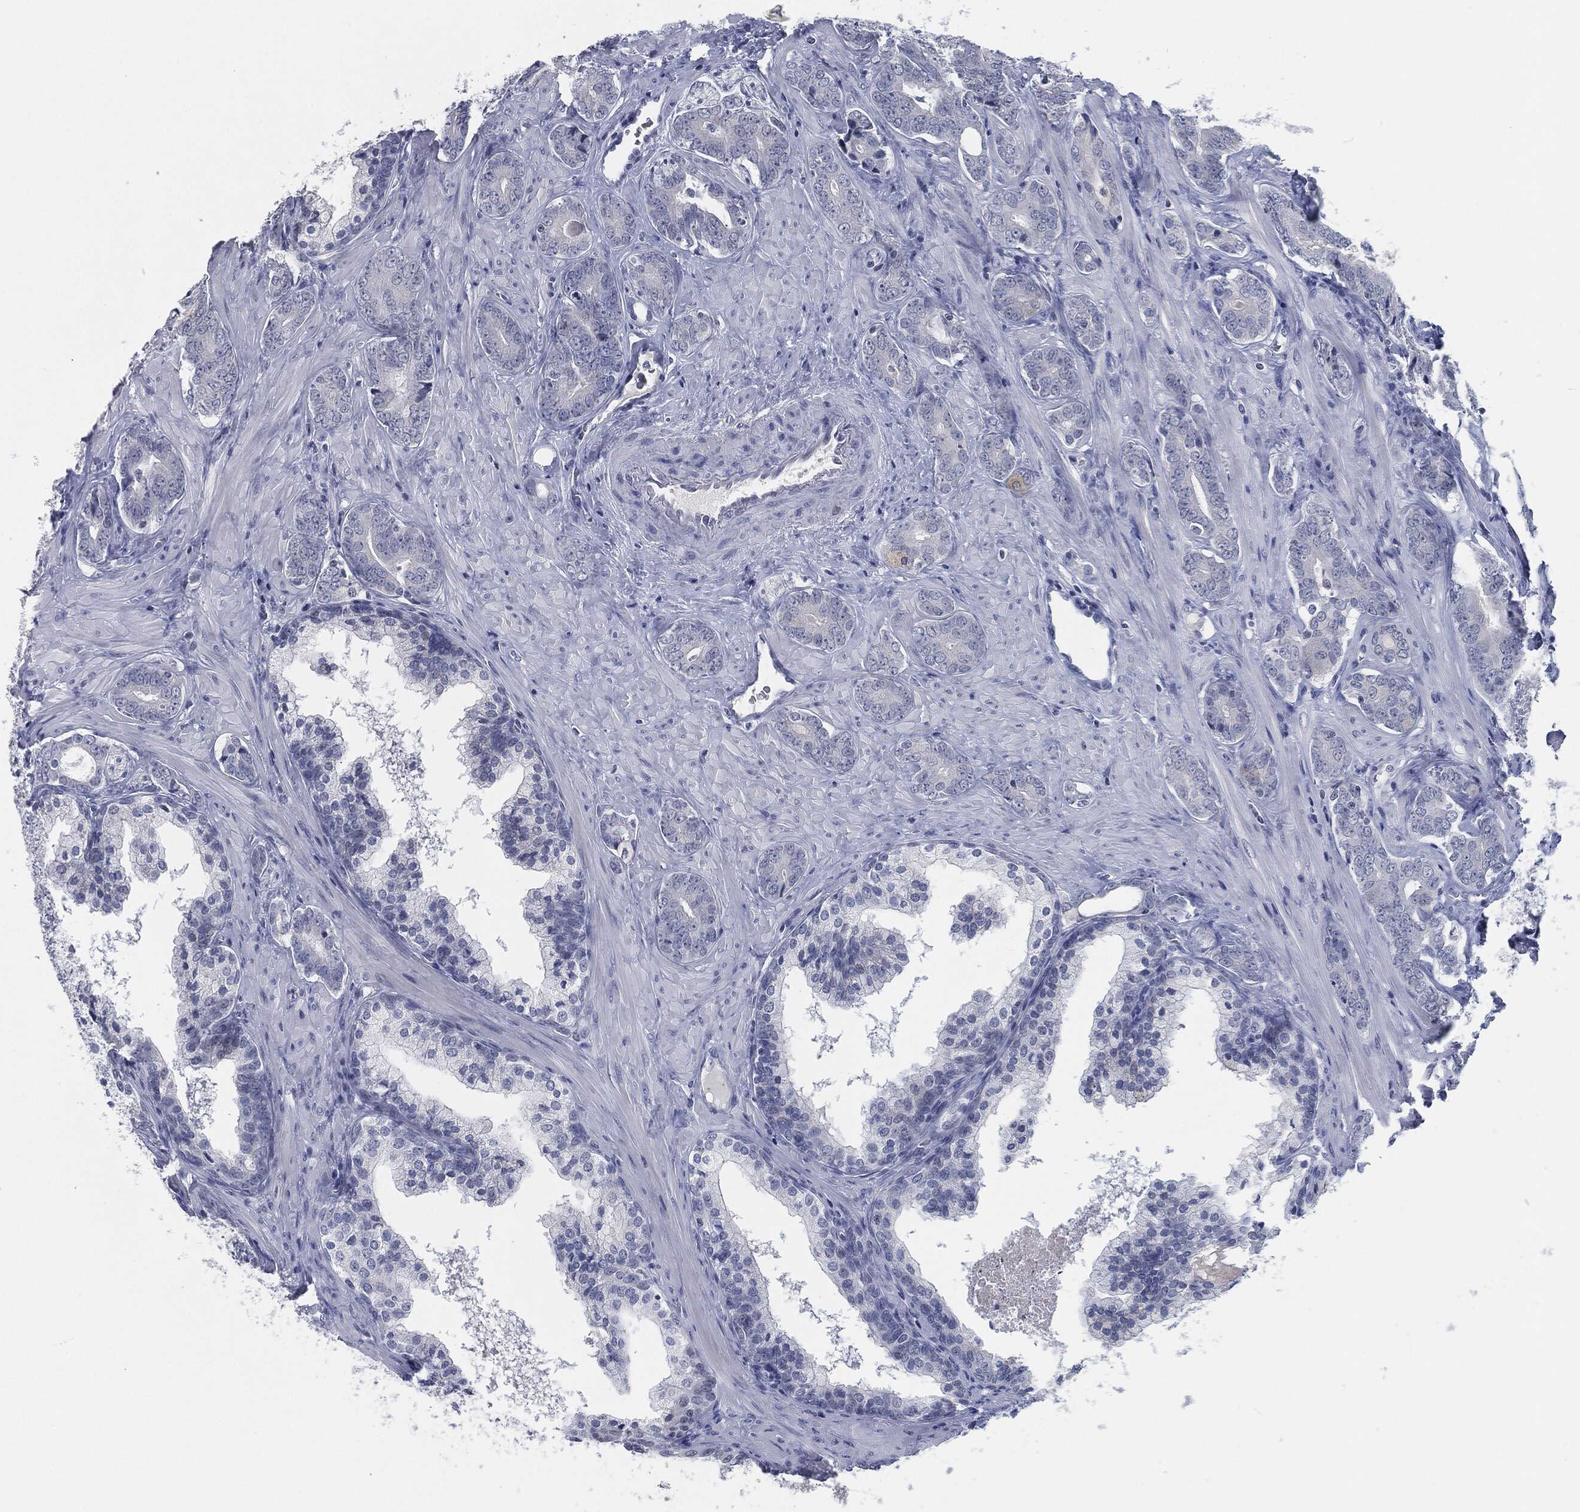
{"staining": {"intensity": "negative", "quantity": "none", "location": "none"}, "tissue": "prostate cancer", "cell_type": "Tumor cells", "image_type": "cancer", "snomed": [{"axis": "morphology", "description": "Adenocarcinoma, NOS"}, {"axis": "topography", "description": "Prostate"}], "caption": "IHC histopathology image of neoplastic tissue: prostate cancer stained with DAB displays no significant protein expression in tumor cells.", "gene": "PROM1", "patient": {"sex": "male", "age": 55}}